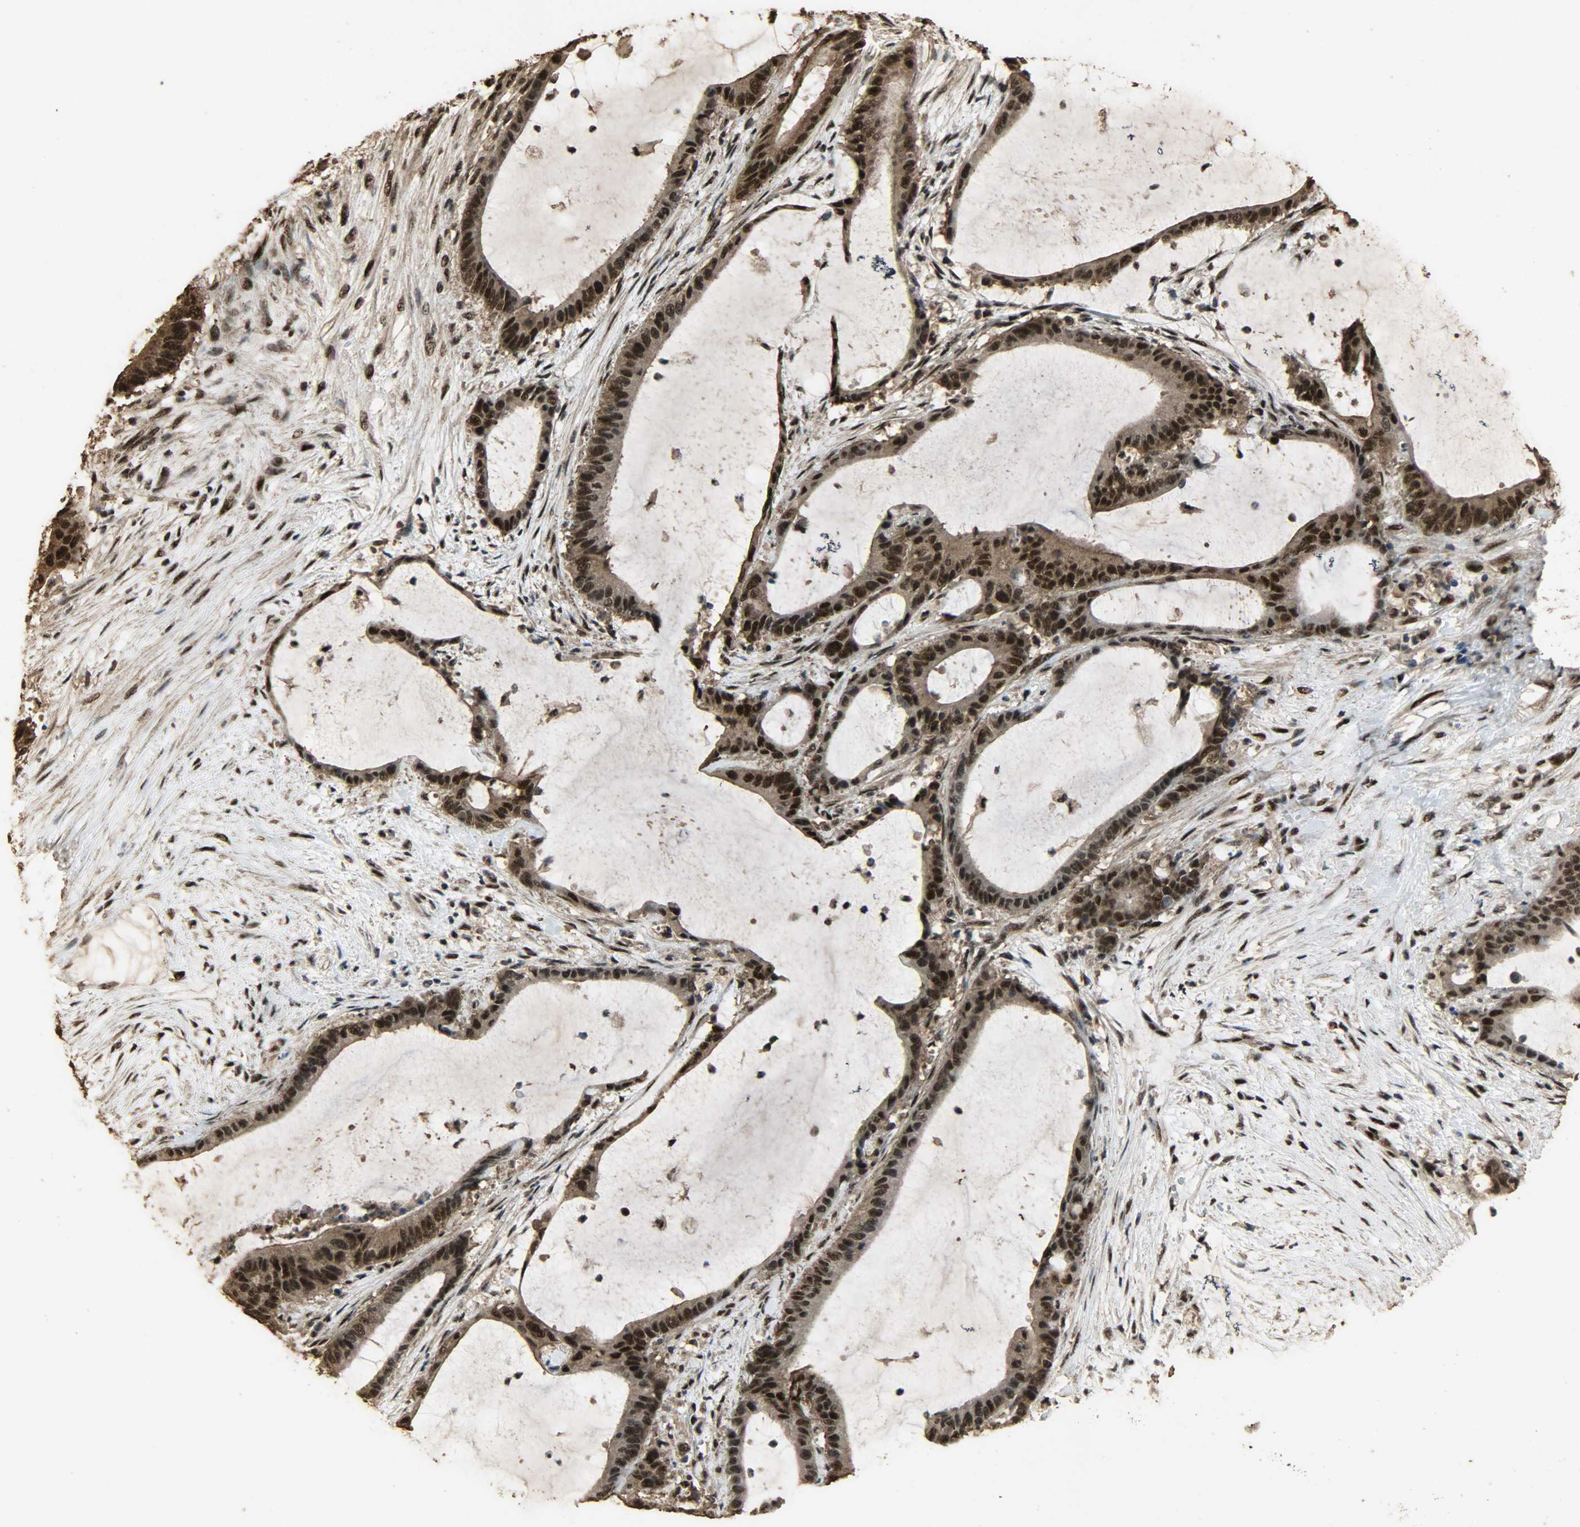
{"staining": {"intensity": "strong", "quantity": ">75%", "location": "cytoplasmic/membranous,nuclear"}, "tissue": "liver cancer", "cell_type": "Tumor cells", "image_type": "cancer", "snomed": [{"axis": "morphology", "description": "Cholangiocarcinoma"}, {"axis": "topography", "description": "Liver"}], "caption": "Liver cancer stained with a brown dye displays strong cytoplasmic/membranous and nuclear positive expression in approximately >75% of tumor cells.", "gene": "CCNT2", "patient": {"sex": "female", "age": 73}}